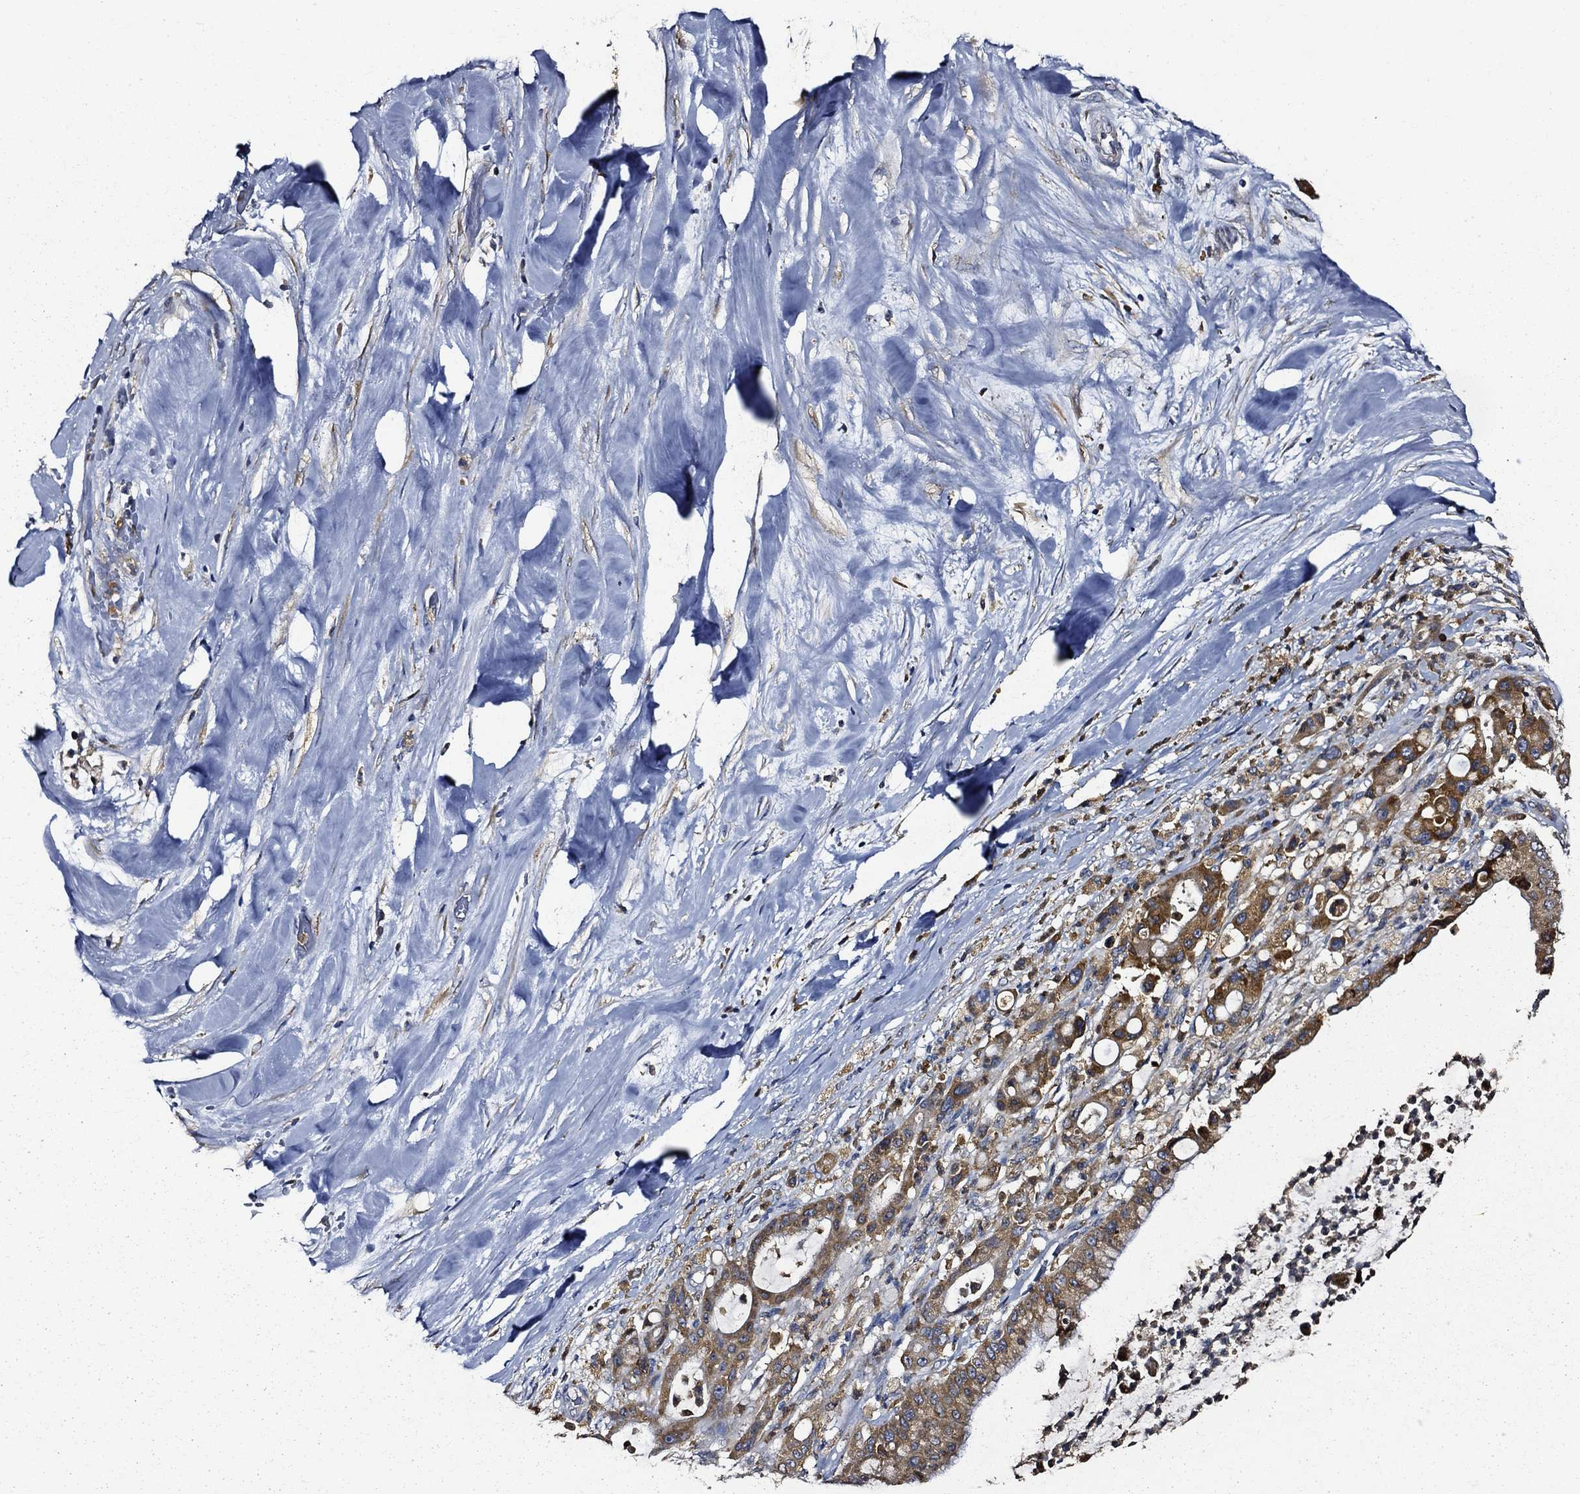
{"staining": {"intensity": "moderate", "quantity": ">75%", "location": "cytoplasmic/membranous"}, "tissue": "liver cancer", "cell_type": "Tumor cells", "image_type": "cancer", "snomed": [{"axis": "morphology", "description": "Cholangiocarcinoma"}, {"axis": "topography", "description": "Liver"}], "caption": "Tumor cells show medium levels of moderate cytoplasmic/membranous expression in approximately >75% of cells in liver cancer.", "gene": "PRDX4", "patient": {"sex": "female", "age": 54}}